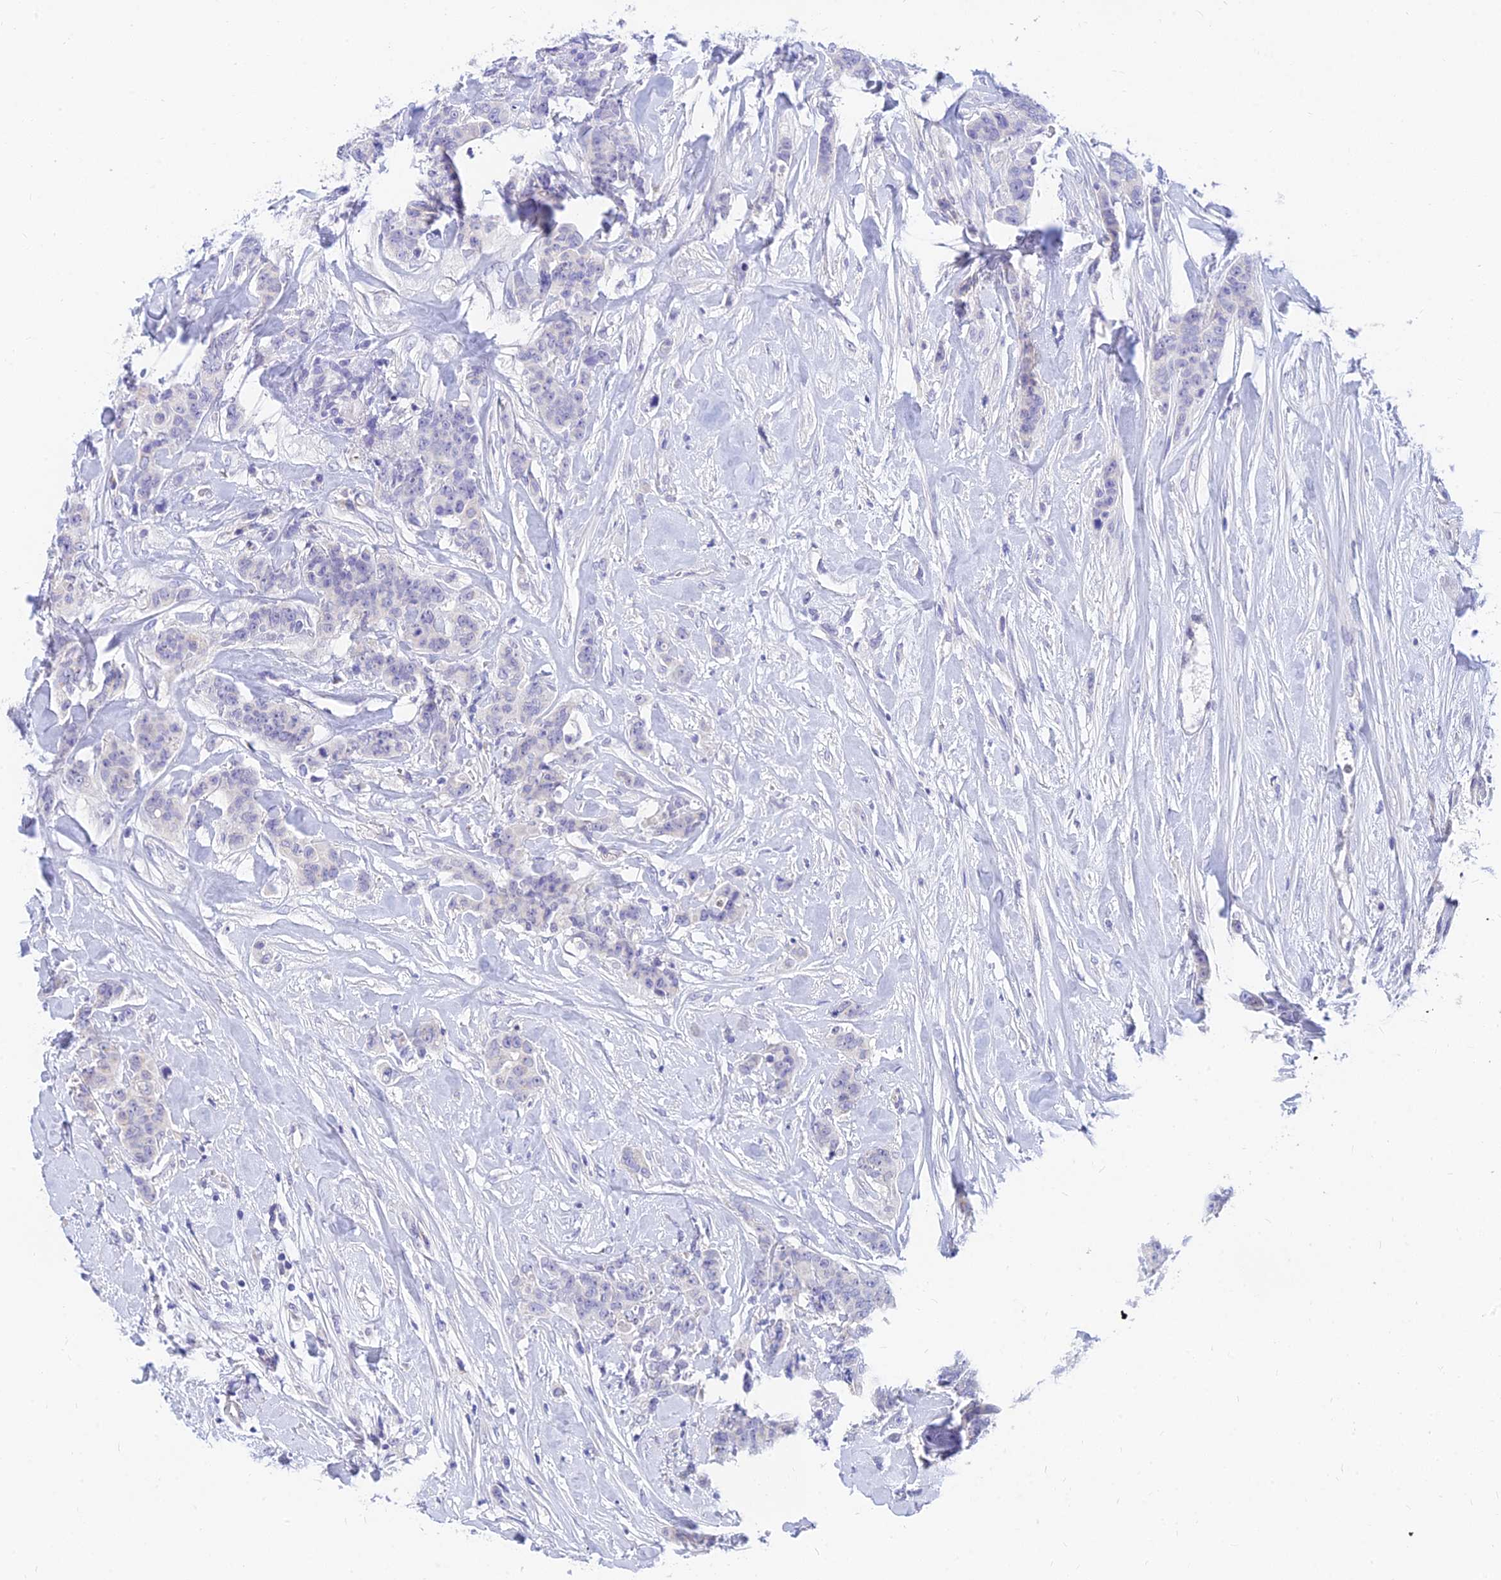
{"staining": {"intensity": "negative", "quantity": "none", "location": "none"}, "tissue": "breast cancer", "cell_type": "Tumor cells", "image_type": "cancer", "snomed": [{"axis": "morphology", "description": "Duct carcinoma"}, {"axis": "topography", "description": "Breast"}], "caption": "Tumor cells are negative for brown protein staining in breast invasive ductal carcinoma.", "gene": "TMEM161B", "patient": {"sex": "female", "age": 40}}